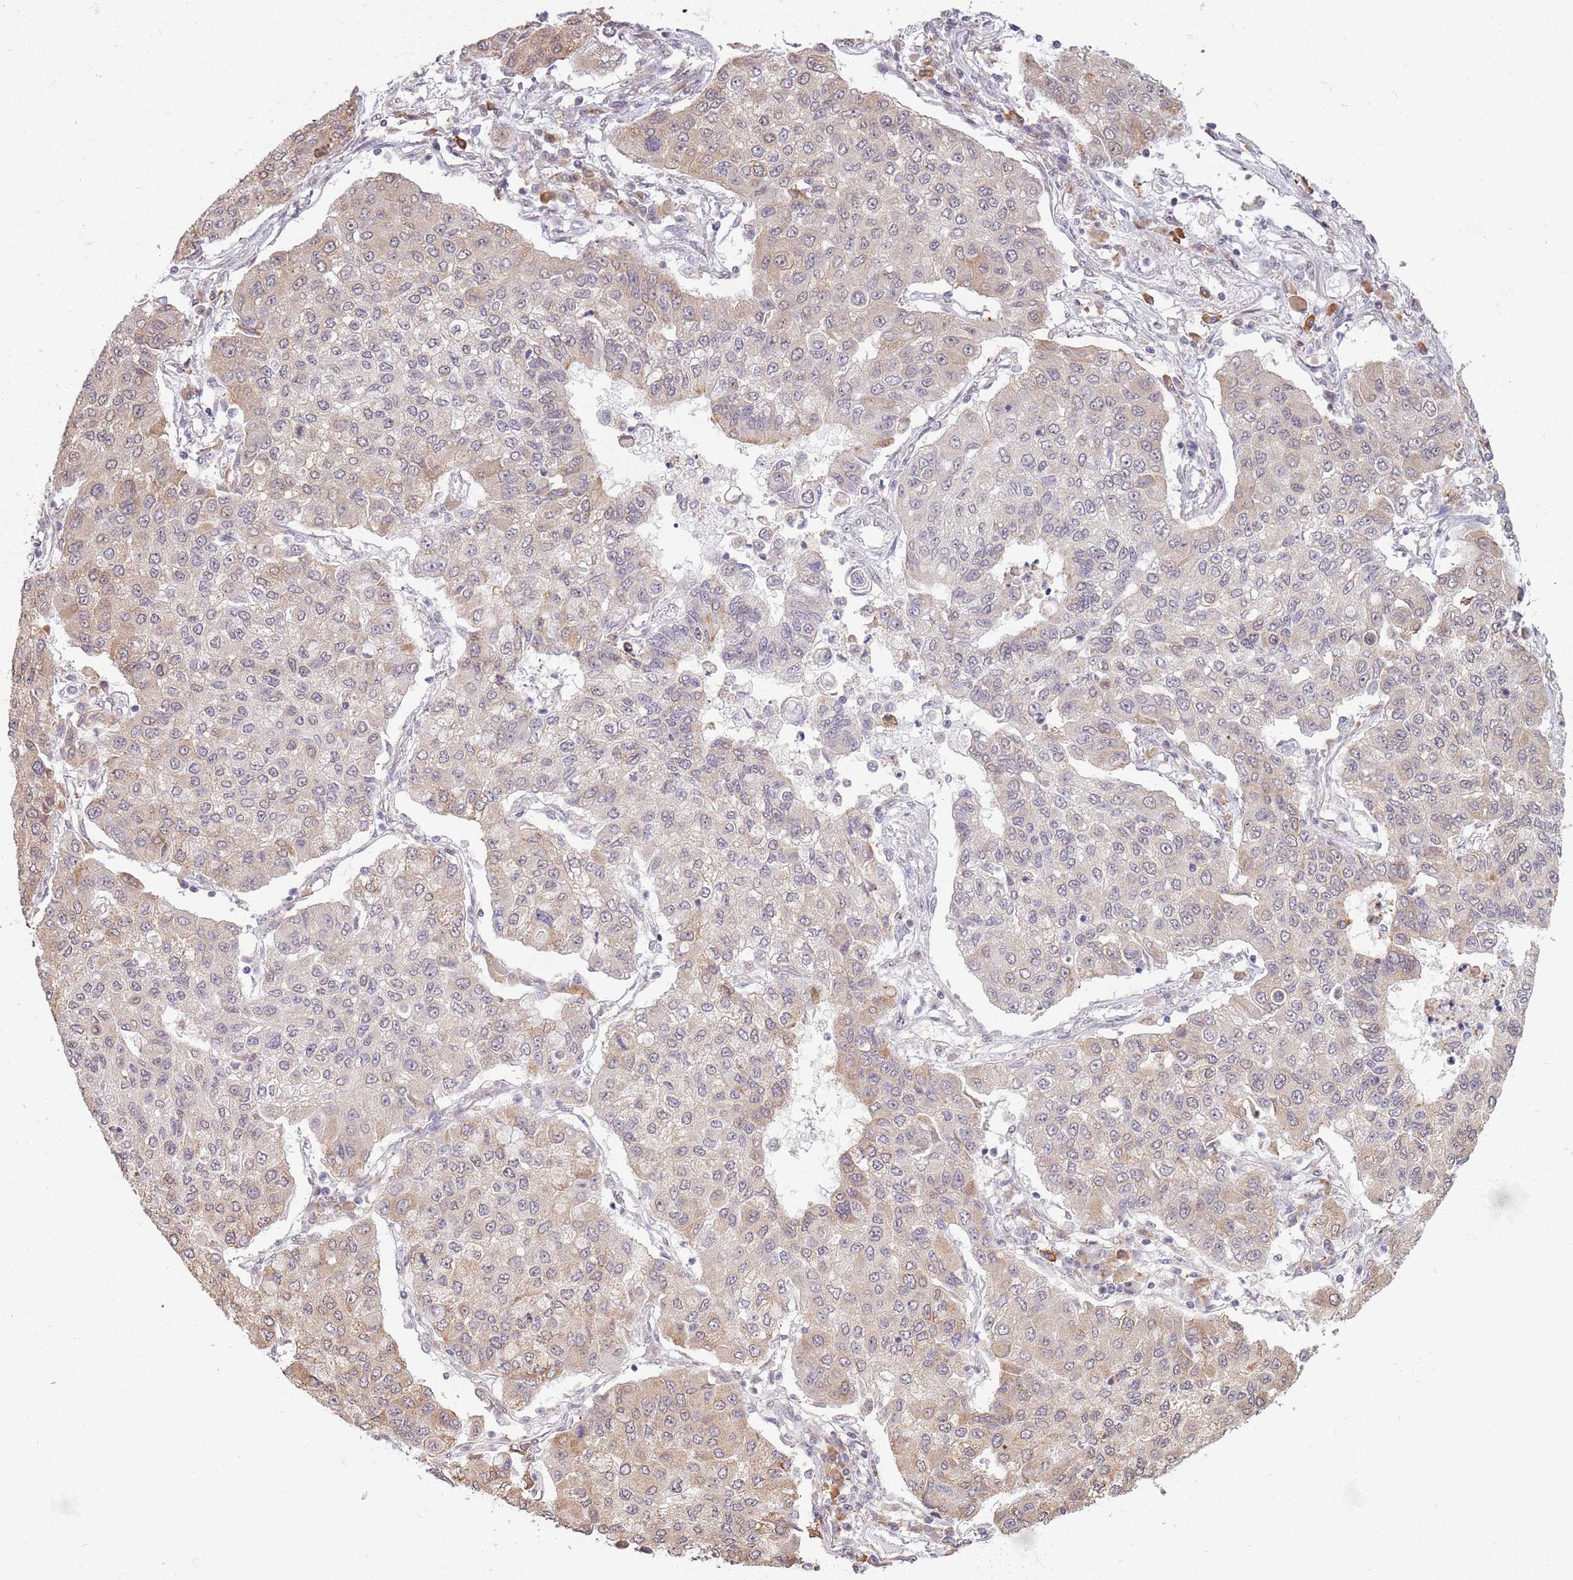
{"staining": {"intensity": "weak", "quantity": "25%-75%", "location": "cytoplasmic/membranous"}, "tissue": "lung cancer", "cell_type": "Tumor cells", "image_type": "cancer", "snomed": [{"axis": "morphology", "description": "Squamous cell carcinoma, NOS"}, {"axis": "topography", "description": "Lung"}], "caption": "Lung cancer tissue reveals weak cytoplasmic/membranous positivity in approximately 25%-75% of tumor cells The staining was performed using DAB (3,3'-diaminobenzidine), with brown indicating positive protein expression. Nuclei are stained blue with hematoxylin.", "gene": "BARD1", "patient": {"sex": "male", "age": 74}}